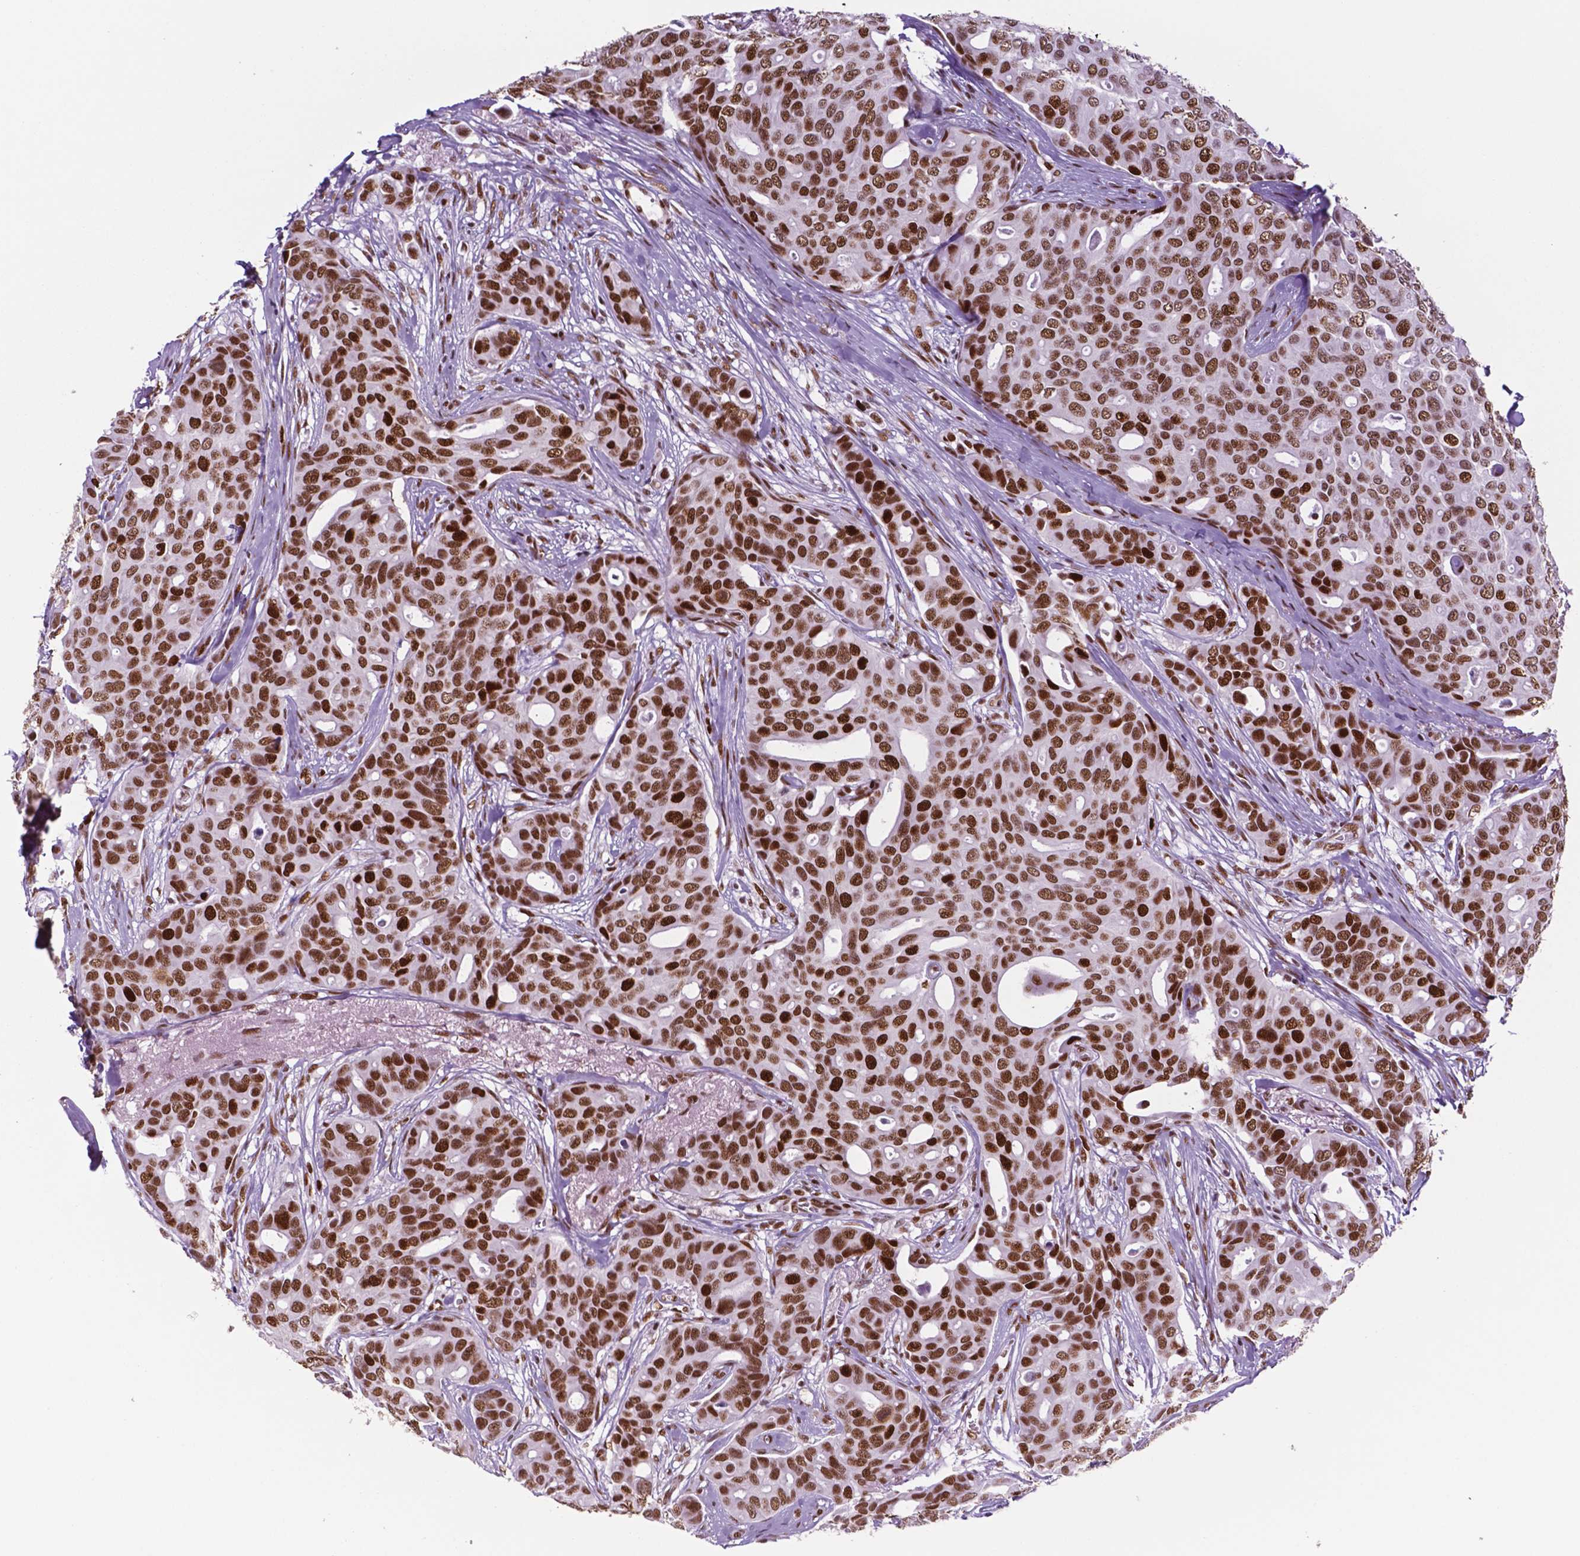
{"staining": {"intensity": "strong", "quantity": ">75%", "location": "nuclear"}, "tissue": "breast cancer", "cell_type": "Tumor cells", "image_type": "cancer", "snomed": [{"axis": "morphology", "description": "Duct carcinoma"}, {"axis": "topography", "description": "Breast"}], "caption": "Immunohistochemistry (IHC) (DAB) staining of human breast cancer (intraductal carcinoma) demonstrates strong nuclear protein staining in about >75% of tumor cells.", "gene": "MSH6", "patient": {"sex": "female", "age": 54}}